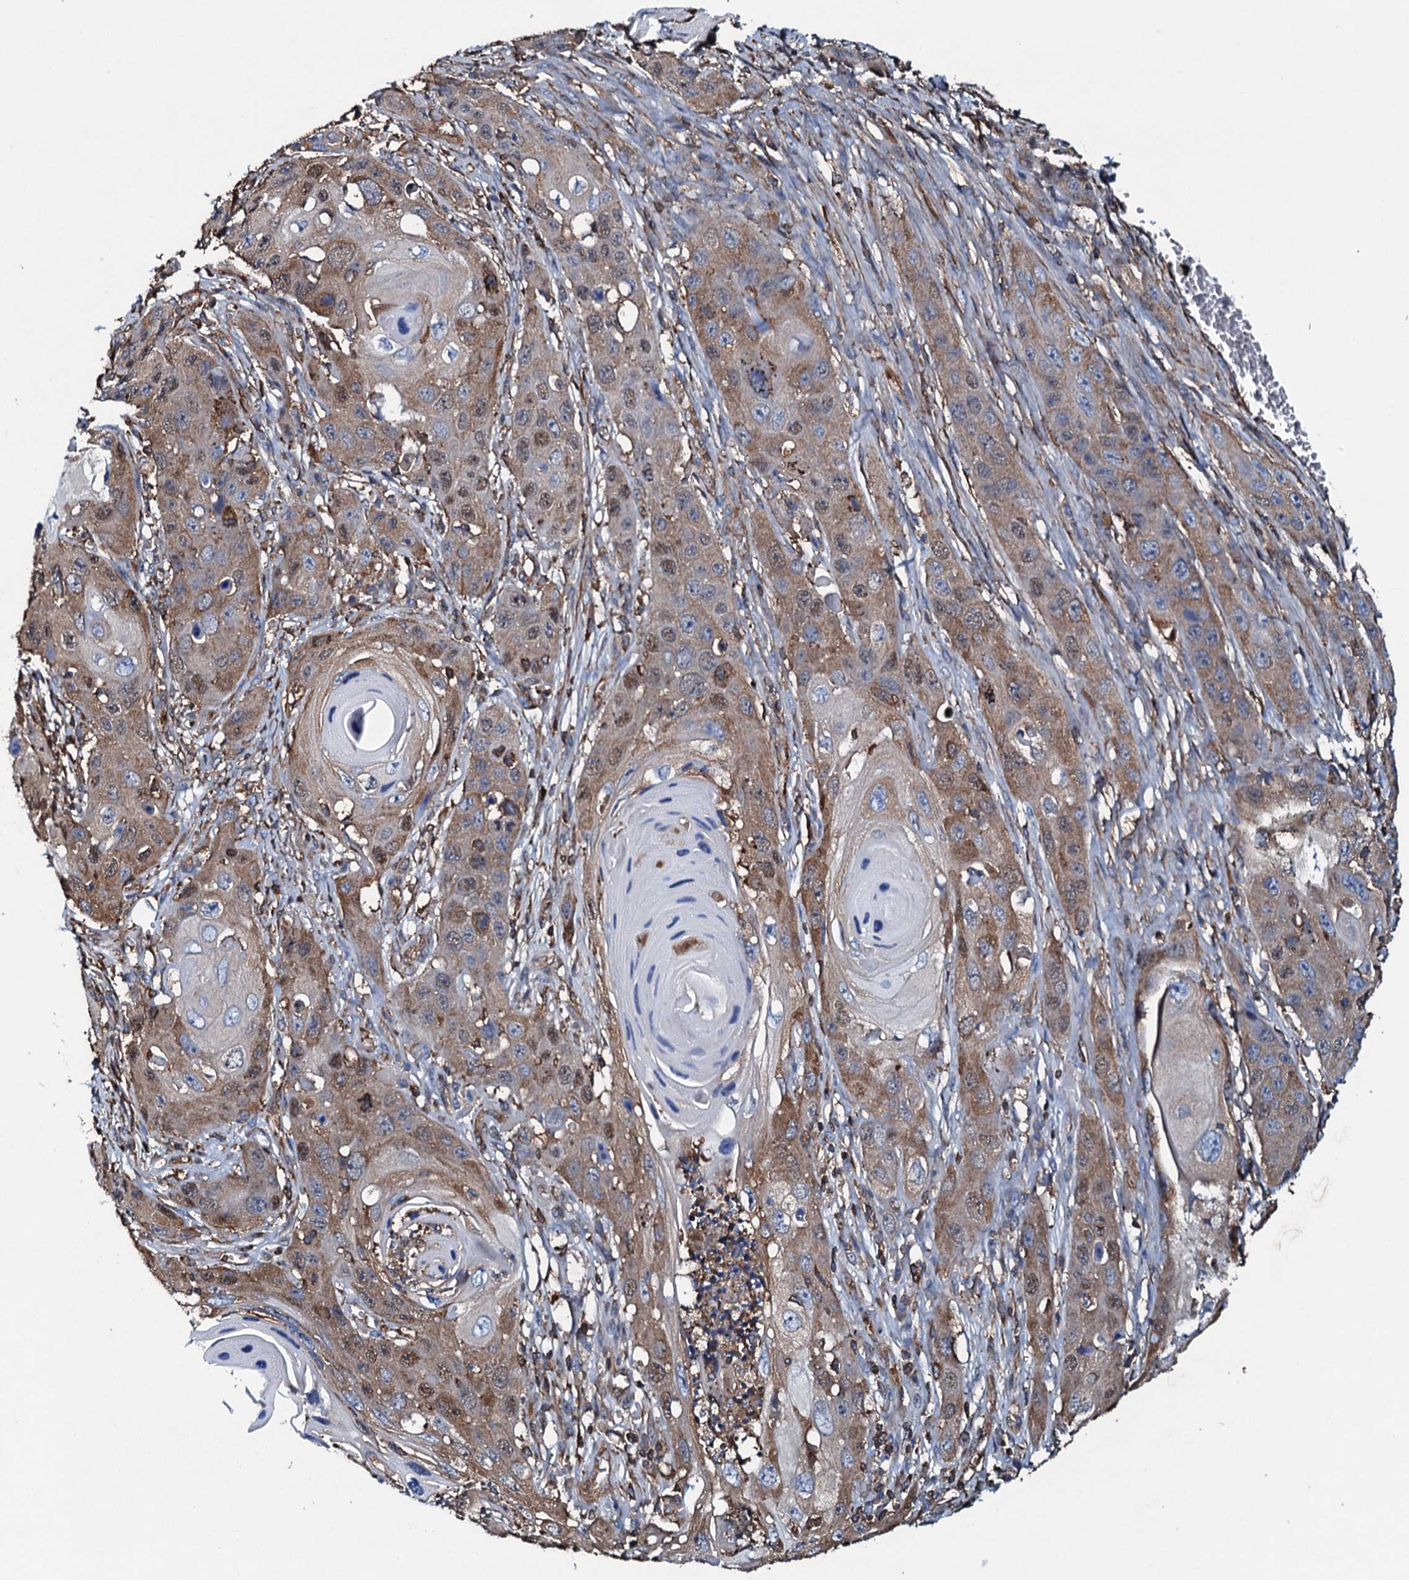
{"staining": {"intensity": "weak", "quantity": ">75%", "location": "cytoplasmic/membranous,nuclear"}, "tissue": "skin cancer", "cell_type": "Tumor cells", "image_type": "cancer", "snomed": [{"axis": "morphology", "description": "Squamous cell carcinoma, NOS"}, {"axis": "topography", "description": "Skin"}], "caption": "Protein expression analysis of human skin squamous cell carcinoma reveals weak cytoplasmic/membranous and nuclear expression in about >75% of tumor cells. The staining was performed using DAB (3,3'-diaminobenzidine), with brown indicating positive protein expression. Nuclei are stained blue with hematoxylin.", "gene": "MS4A4E", "patient": {"sex": "male", "age": 55}}